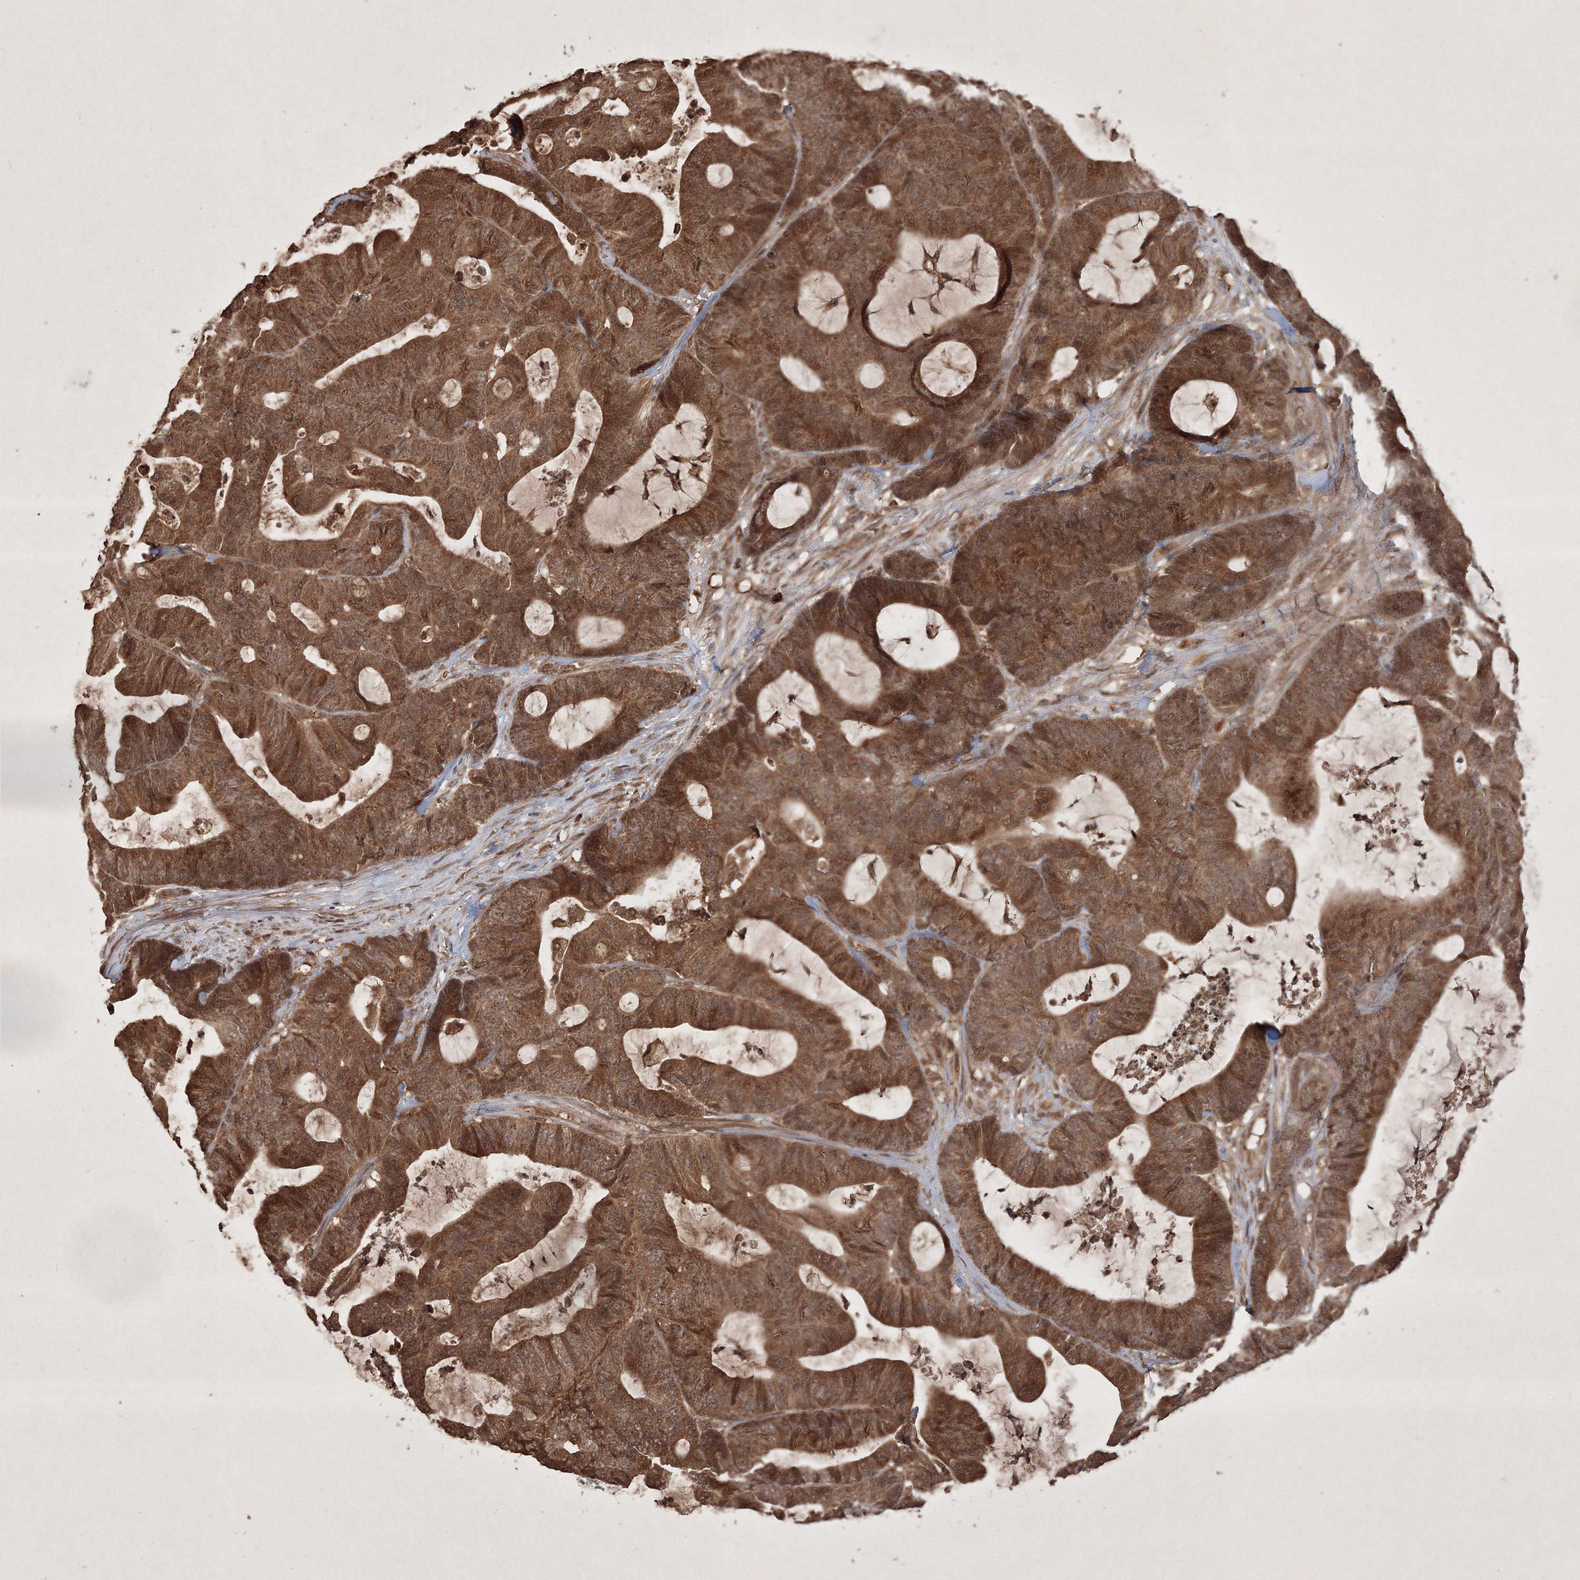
{"staining": {"intensity": "moderate", "quantity": ">75%", "location": "cytoplasmic/membranous,nuclear"}, "tissue": "colorectal cancer", "cell_type": "Tumor cells", "image_type": "cancer", "snomed": [{"axis": "morphology", "description": "Adenocarcinoma, NOS"}, {"axis": "topography", "description": "Colon"}], "caption": "Immunohistochemical staining of human colorectal cancer (adenocarcinoma) demonstrates medium levels of moderate cytoplasmic/membranous and nuclear protein expression in approximately >75% of tumor cells. (Stains: DAB (3,3'-diaminobenzidine) in brown, nuclei in blue, Microscopy: brightfield microscopy at high magnification).", "gene": "PELI3", "patient": {"sex": "female", "age": 84}}